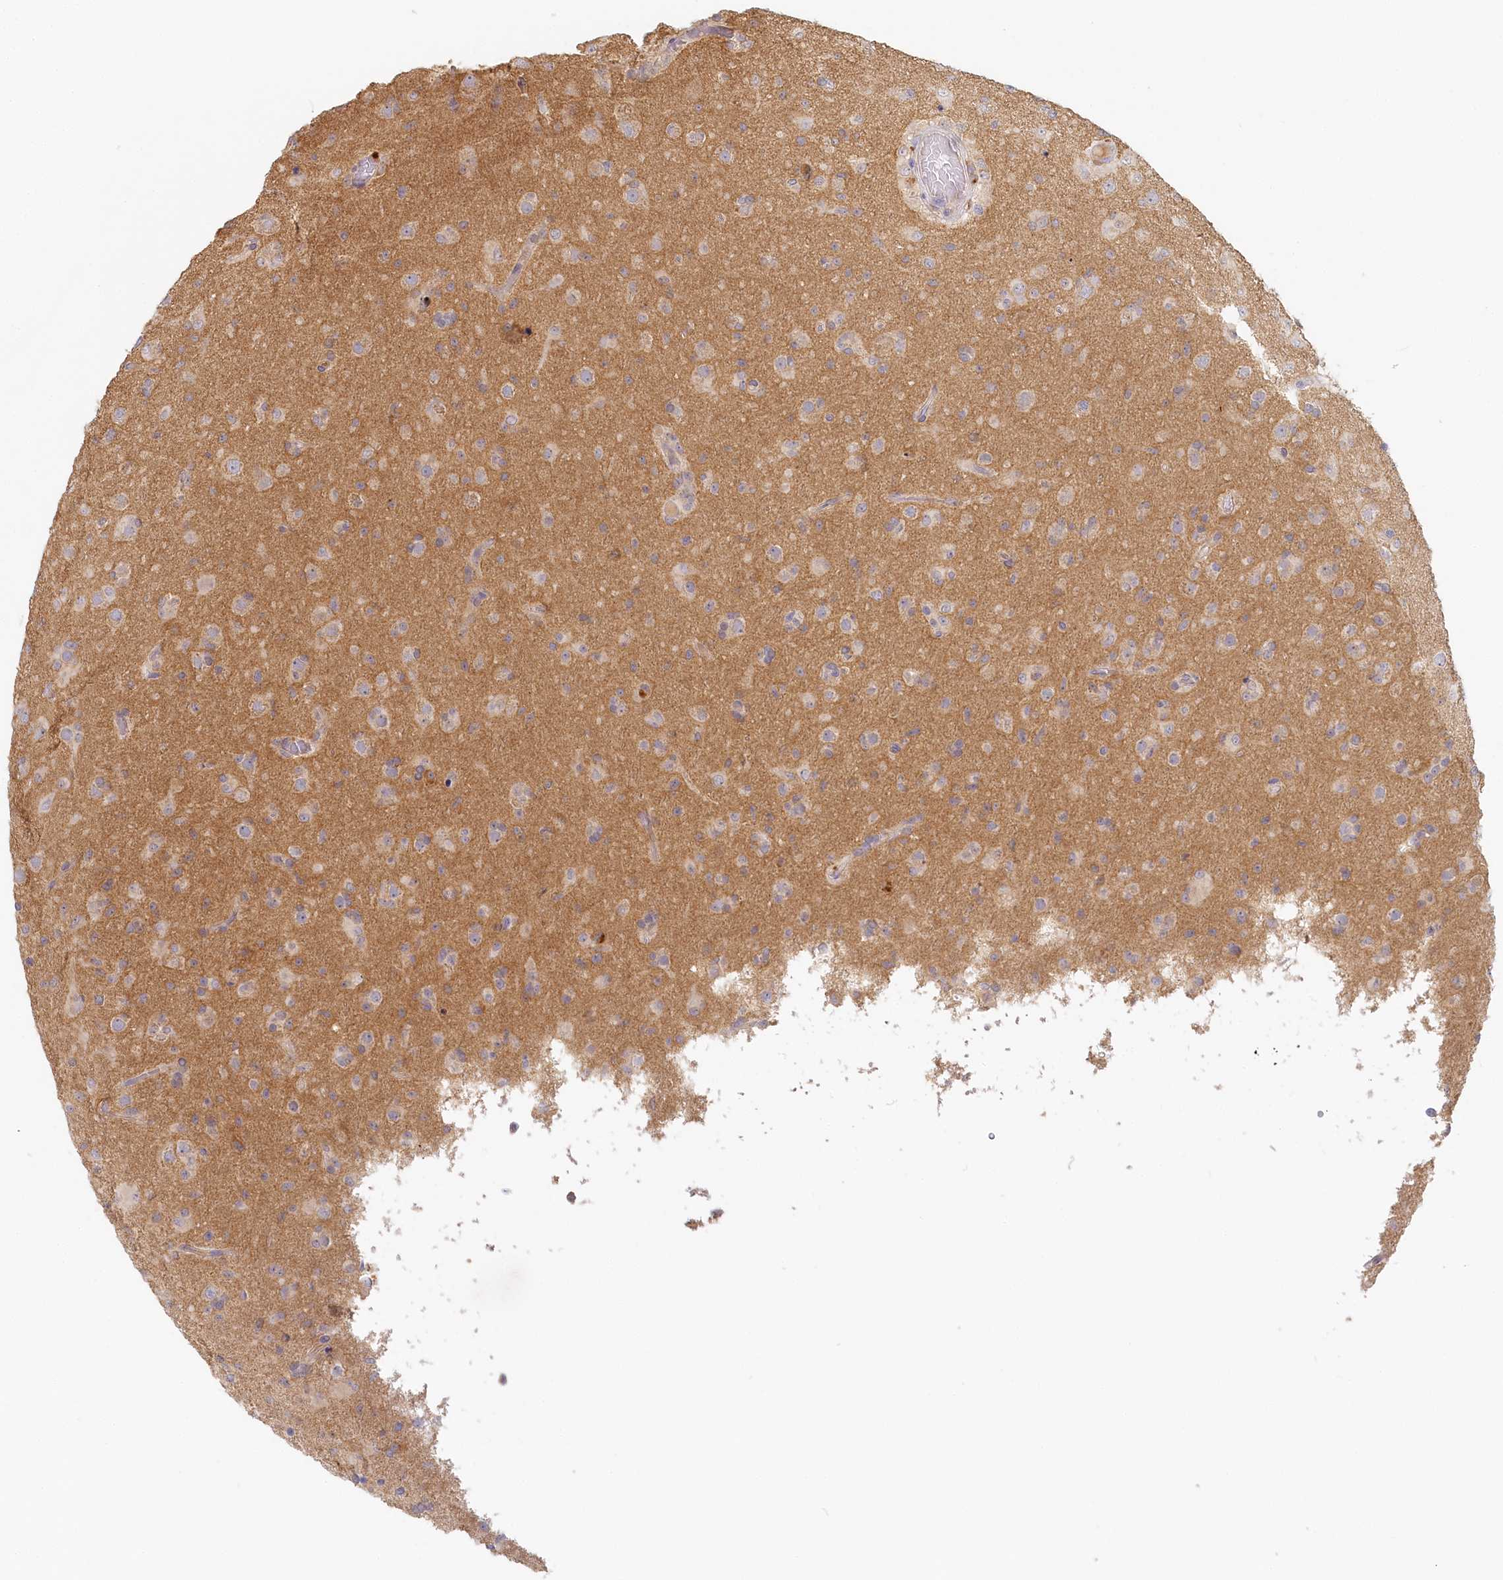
{"staining": {"intensity": "negative", "quantity": "none", "location": "none"}, "tissue": "glioma", "cell_type": "Tumor cells", "image_type": "cancer", "snomed": [{"axis": "morphology", "description": "Glioma, malignant, Low grade"}, {"axis": "topography", "description": "Brain"}], "caption": "Protein analysis of glioma reveals no significant expression in tumor cells.", "gene": "VSIG1", "patient": {"sex": "male", "age": 65}}